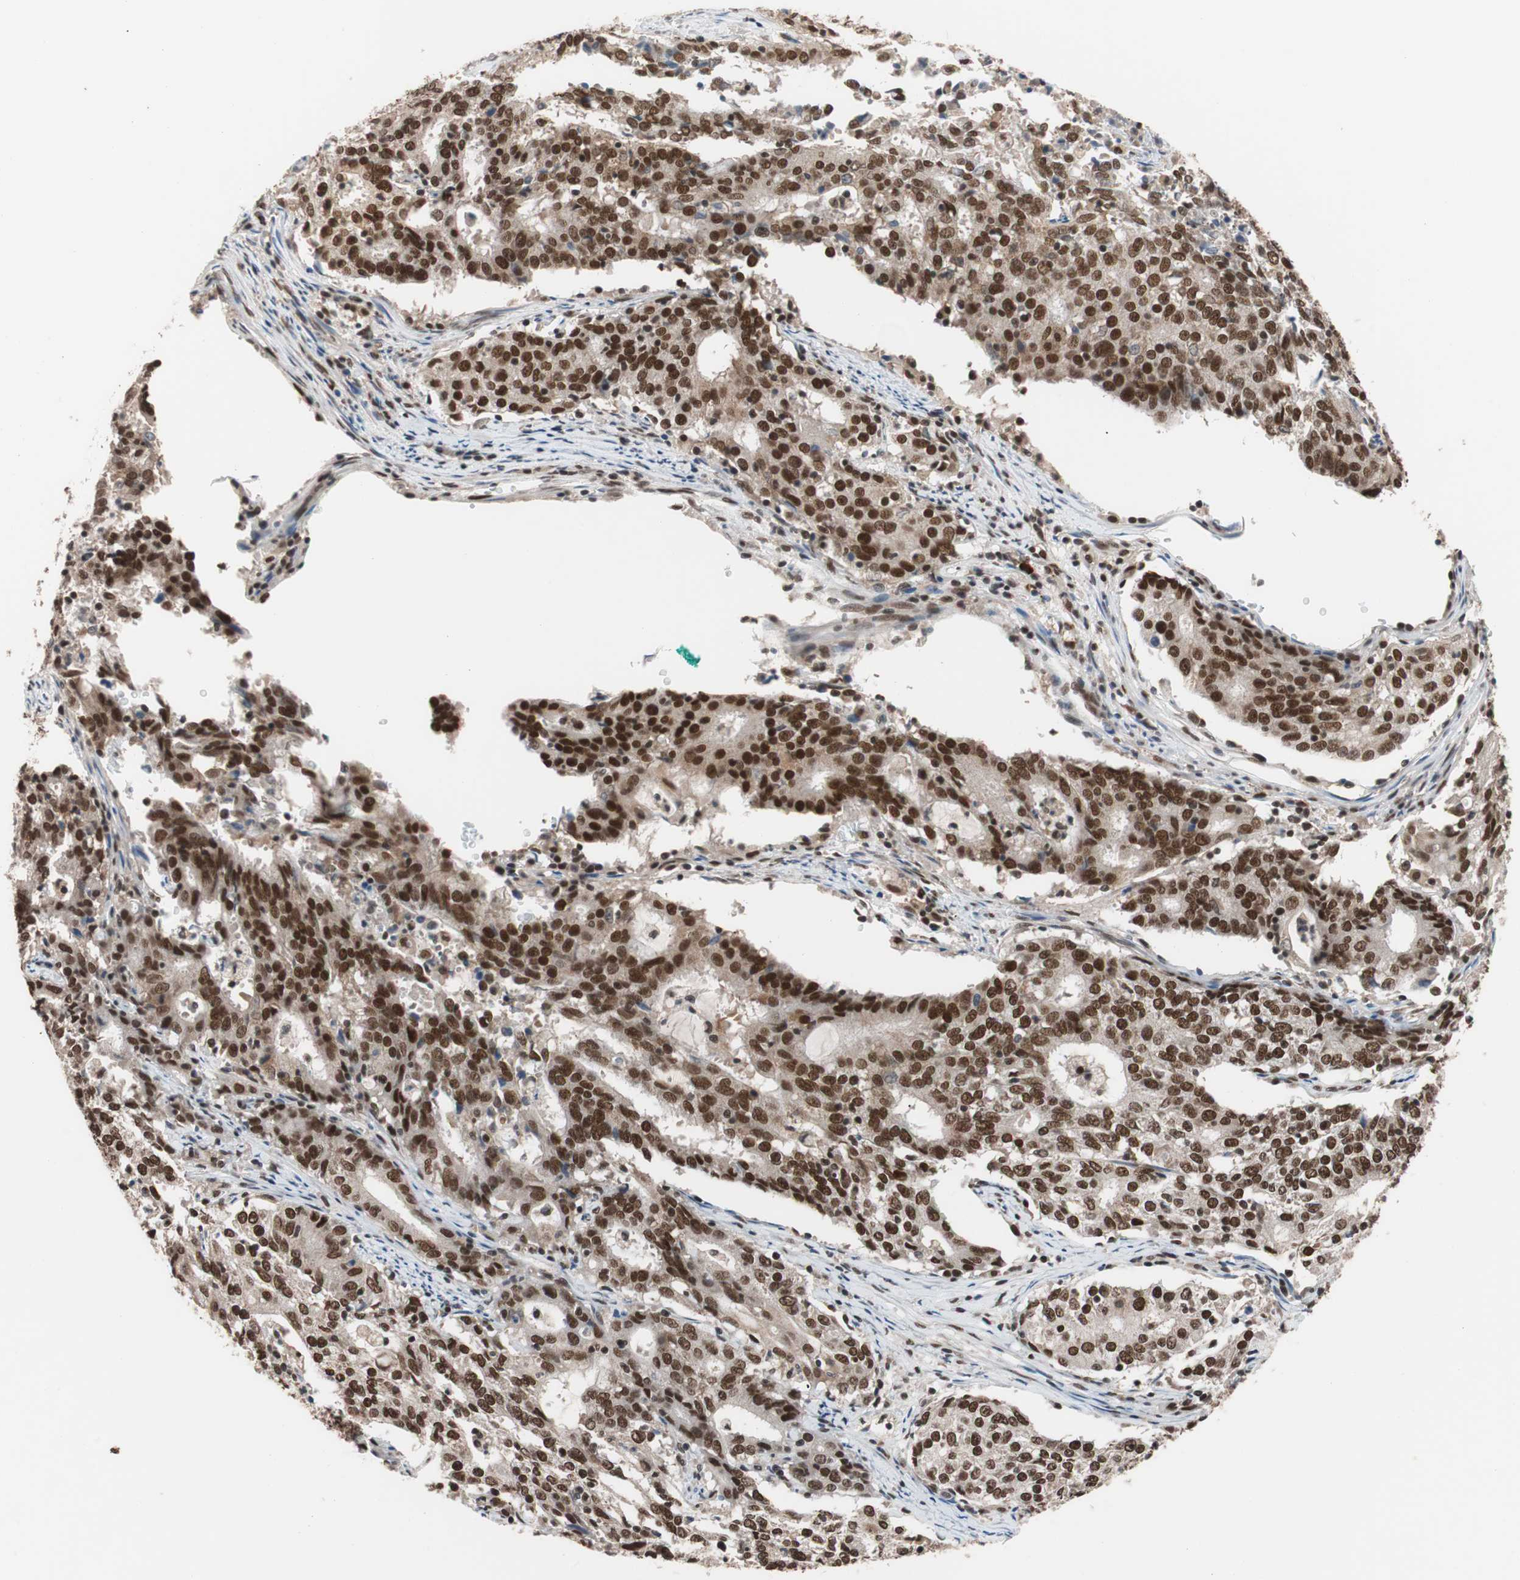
{"staining": {"intensity": "strong", "quantity": ">75%", "location": "nuclear"}, "tissue": "cervical cancer", "cell_type": "Tumor cells", "image_type": "cancer", "snomed": [{"axis": "morphology", "description": "Adenocarcinoma, NOS"}, {"axis": "topography", "description": "Cervix"}], "caption": "High-magnification brightfield microscopy of adenocarcinoma (cervical) stained with DAB (3,3'-diaminobenzidine) (brown) and counterstained with hematoxylin (blue). tumor cells exhibit strong nuclear positivity is seen in about>75% of cells. The staining was performed using DAB, with brown indicating positive protein expression. Nuclei are stained blue with hematoxylin.", "gene": "CHAMP1", "patient": {"sex": "female", "age": 44}}